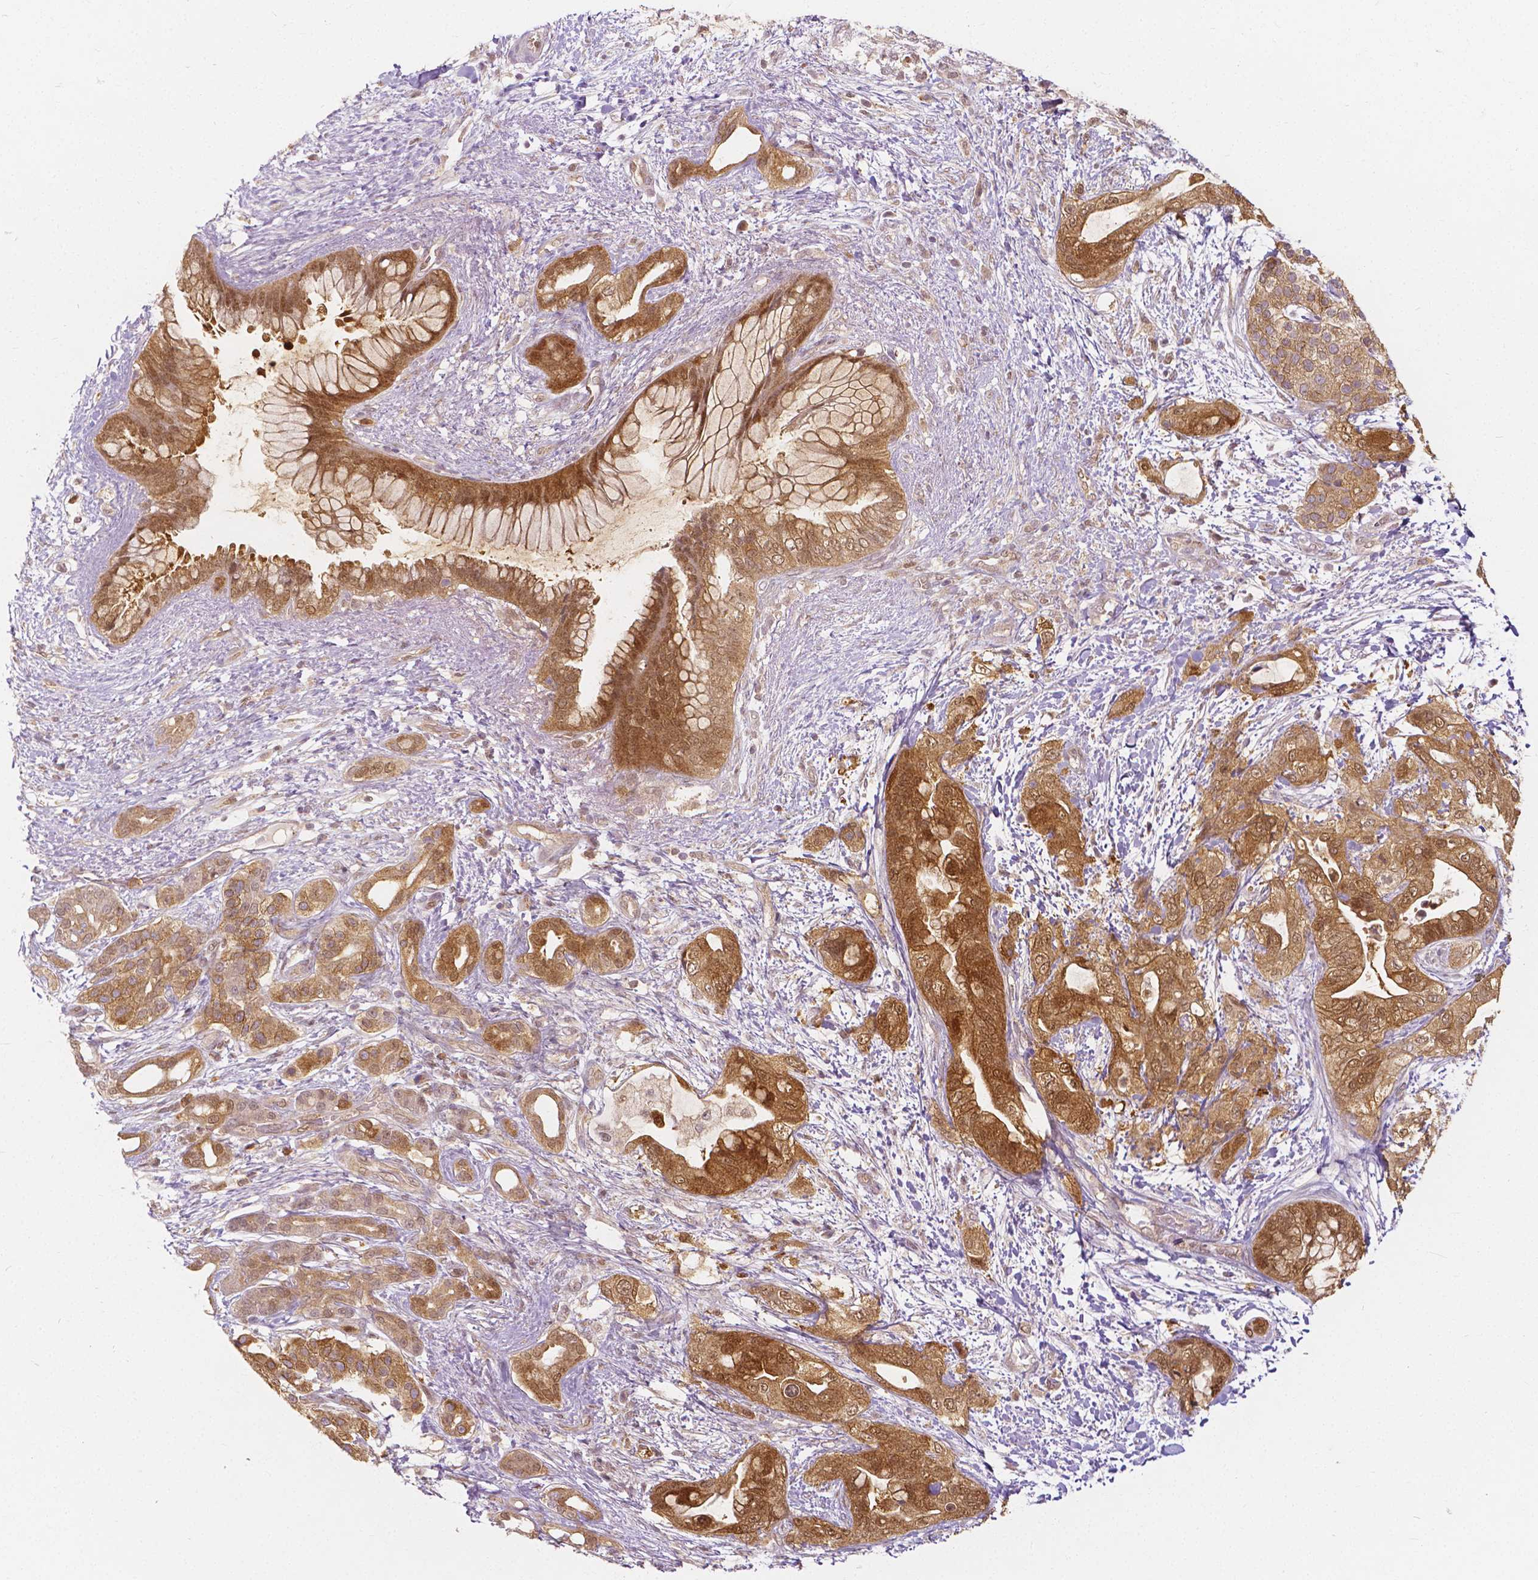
{"staining": {"intensity": "moderate", "quantity": ">75%", "location": "cytoplasmic/membranous,nuclear"}, "tissue": "pancreatic cancer", "cell_type": "Tumor cells", "image_type": "cancer", "snomed": [{"axis": "morphology", "description": "Adenocarcinoma, NOS"}, {"axis": "topography", "description": "Pancreas"}], "caption": "Pancreatic adenocarcinoma tissue shows moderate cytoplasmic/membranous and nuclear staining in approximately >75% of tumor cells, visualized by immunohistochemistry.", "gene": "NAPRT", "patient": {"sex": "male", "age": 71}}